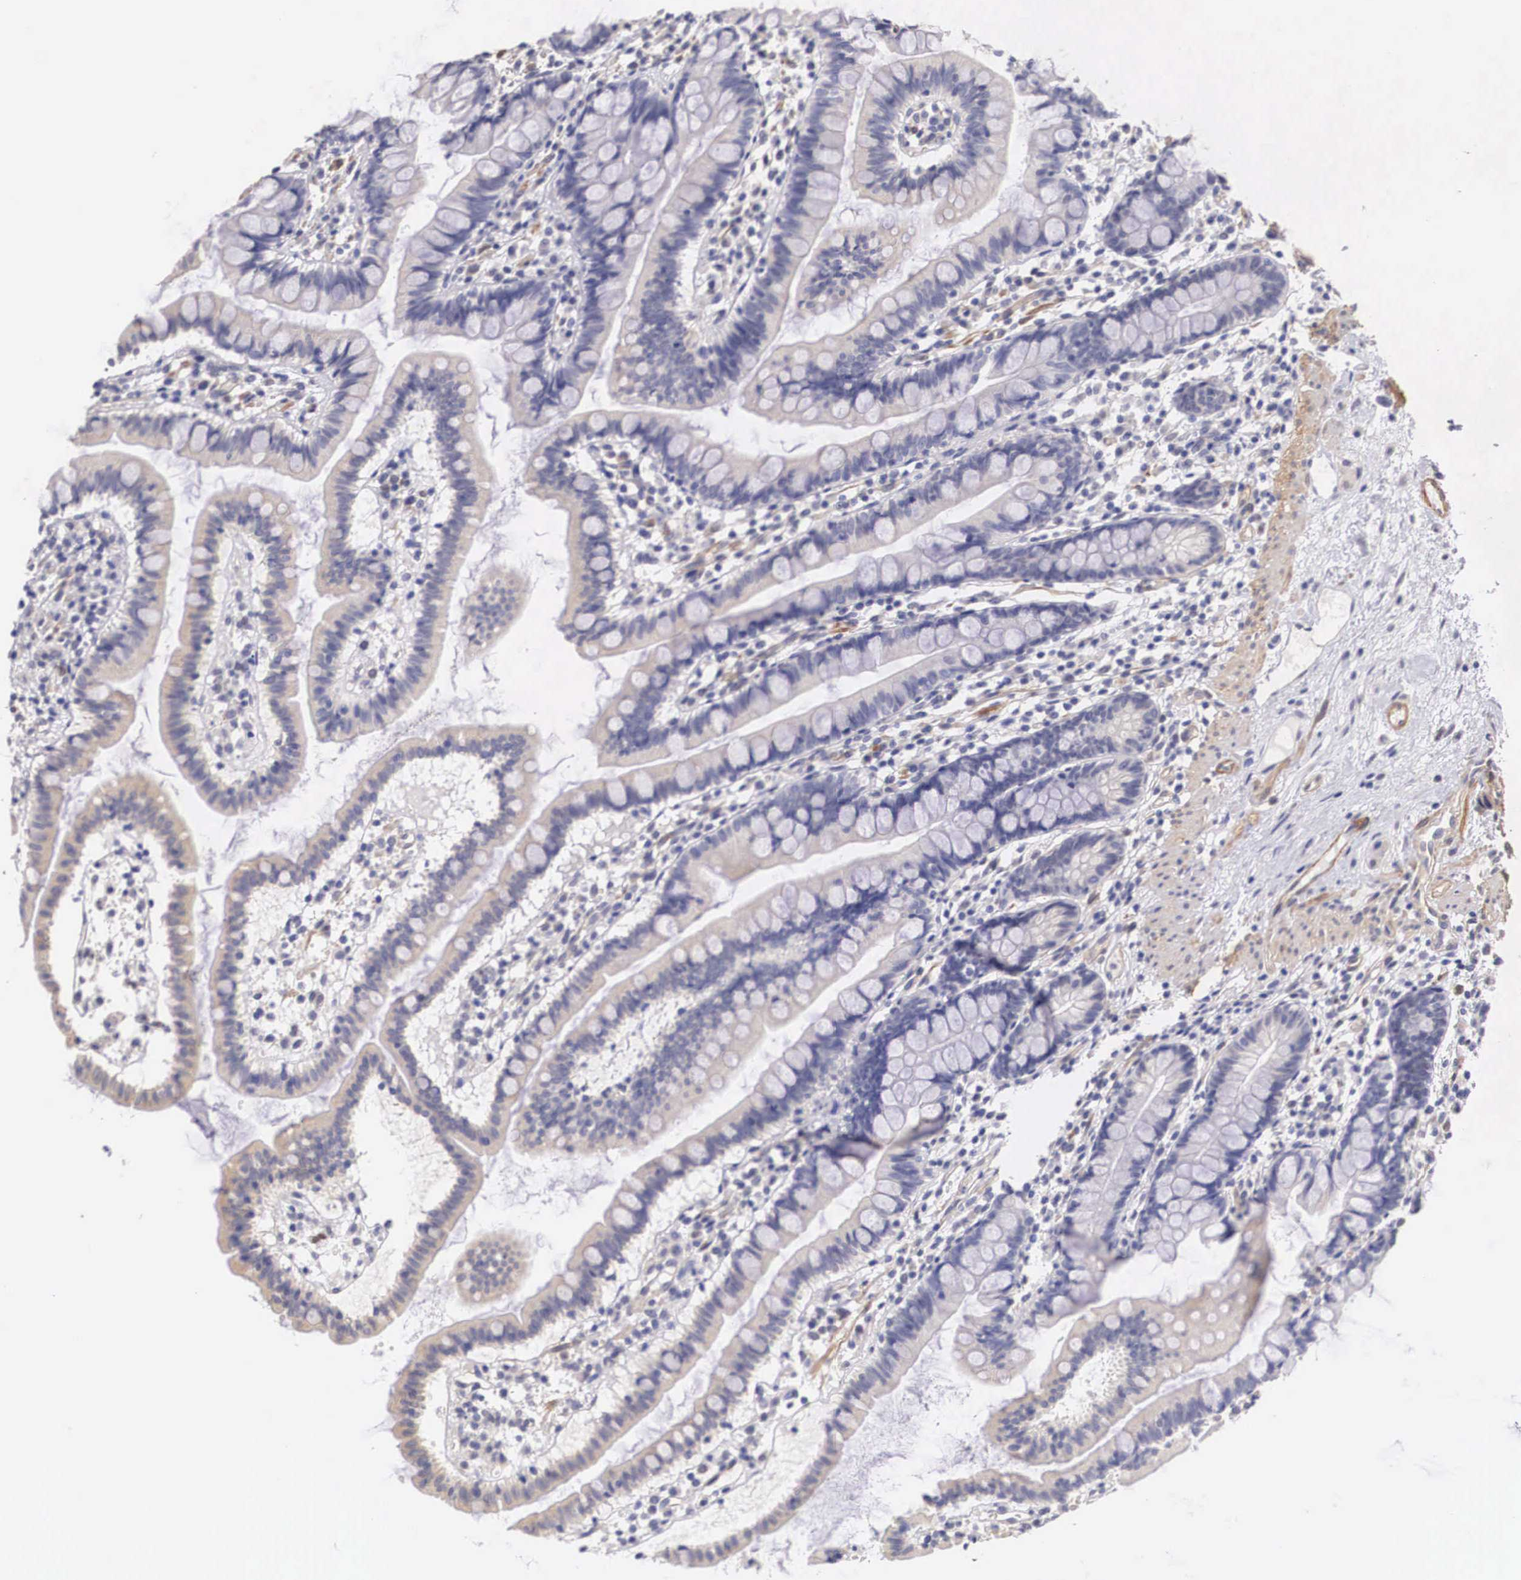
{"staining": {"intensity": "negative", "quantity": "none", "location": "none"}, "tissue": "small intestine", "cell_type": "Glandular cells", "image_type": "normal", "snomed": [{"axis": "morphology", "description": "Normal tissue, NOS"}, {"axis": "topography", "description": "Small intestine"}], "caption": "A histopathology image of small intestine stained for a protein displays no brown staining in glandular cells. (Immunohistochemistry (ihc), brightfield microscopy, high magnification).", "gene": "ENOX2", "patient": {"sex": "female", "age": 51}}